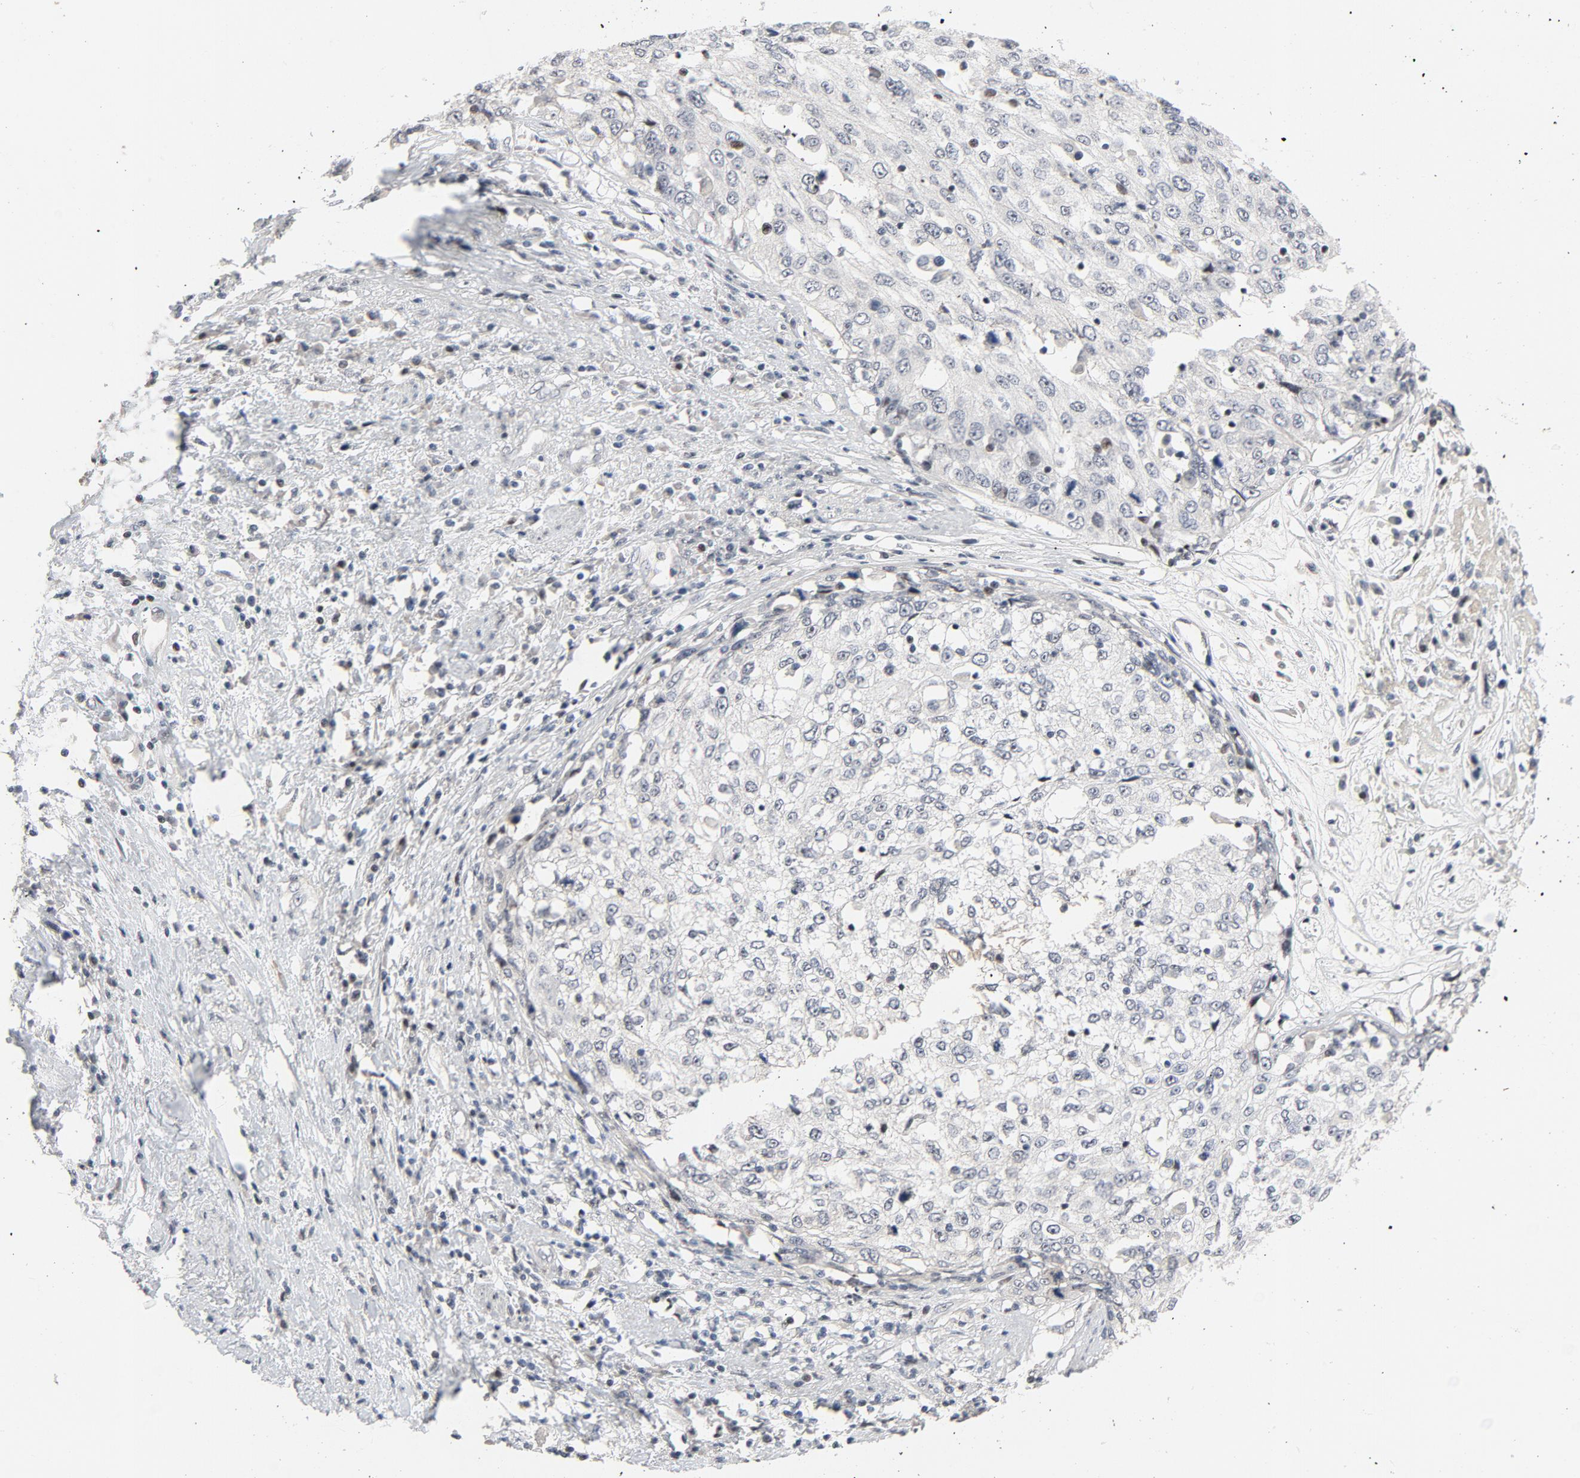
{"staining": {"intensity": "negative", "quantity": "none", "location": "none"}, "tissue": "cervical cancer", "cell_type": "Tumor cells", "image_type": "cancer", "snomed": [{"axis": "morphology", "description": "Squamous cell carcinoma, NOS"}, {"axis": "topography", "description": "Cervix"}], "caption": "Cervical squamous cell carcinoma was stained to show a protein in brown. There is no significant expression in tumor cells.", "gene": "FSCB", "patient": {"sex": "female", "age": 57}}